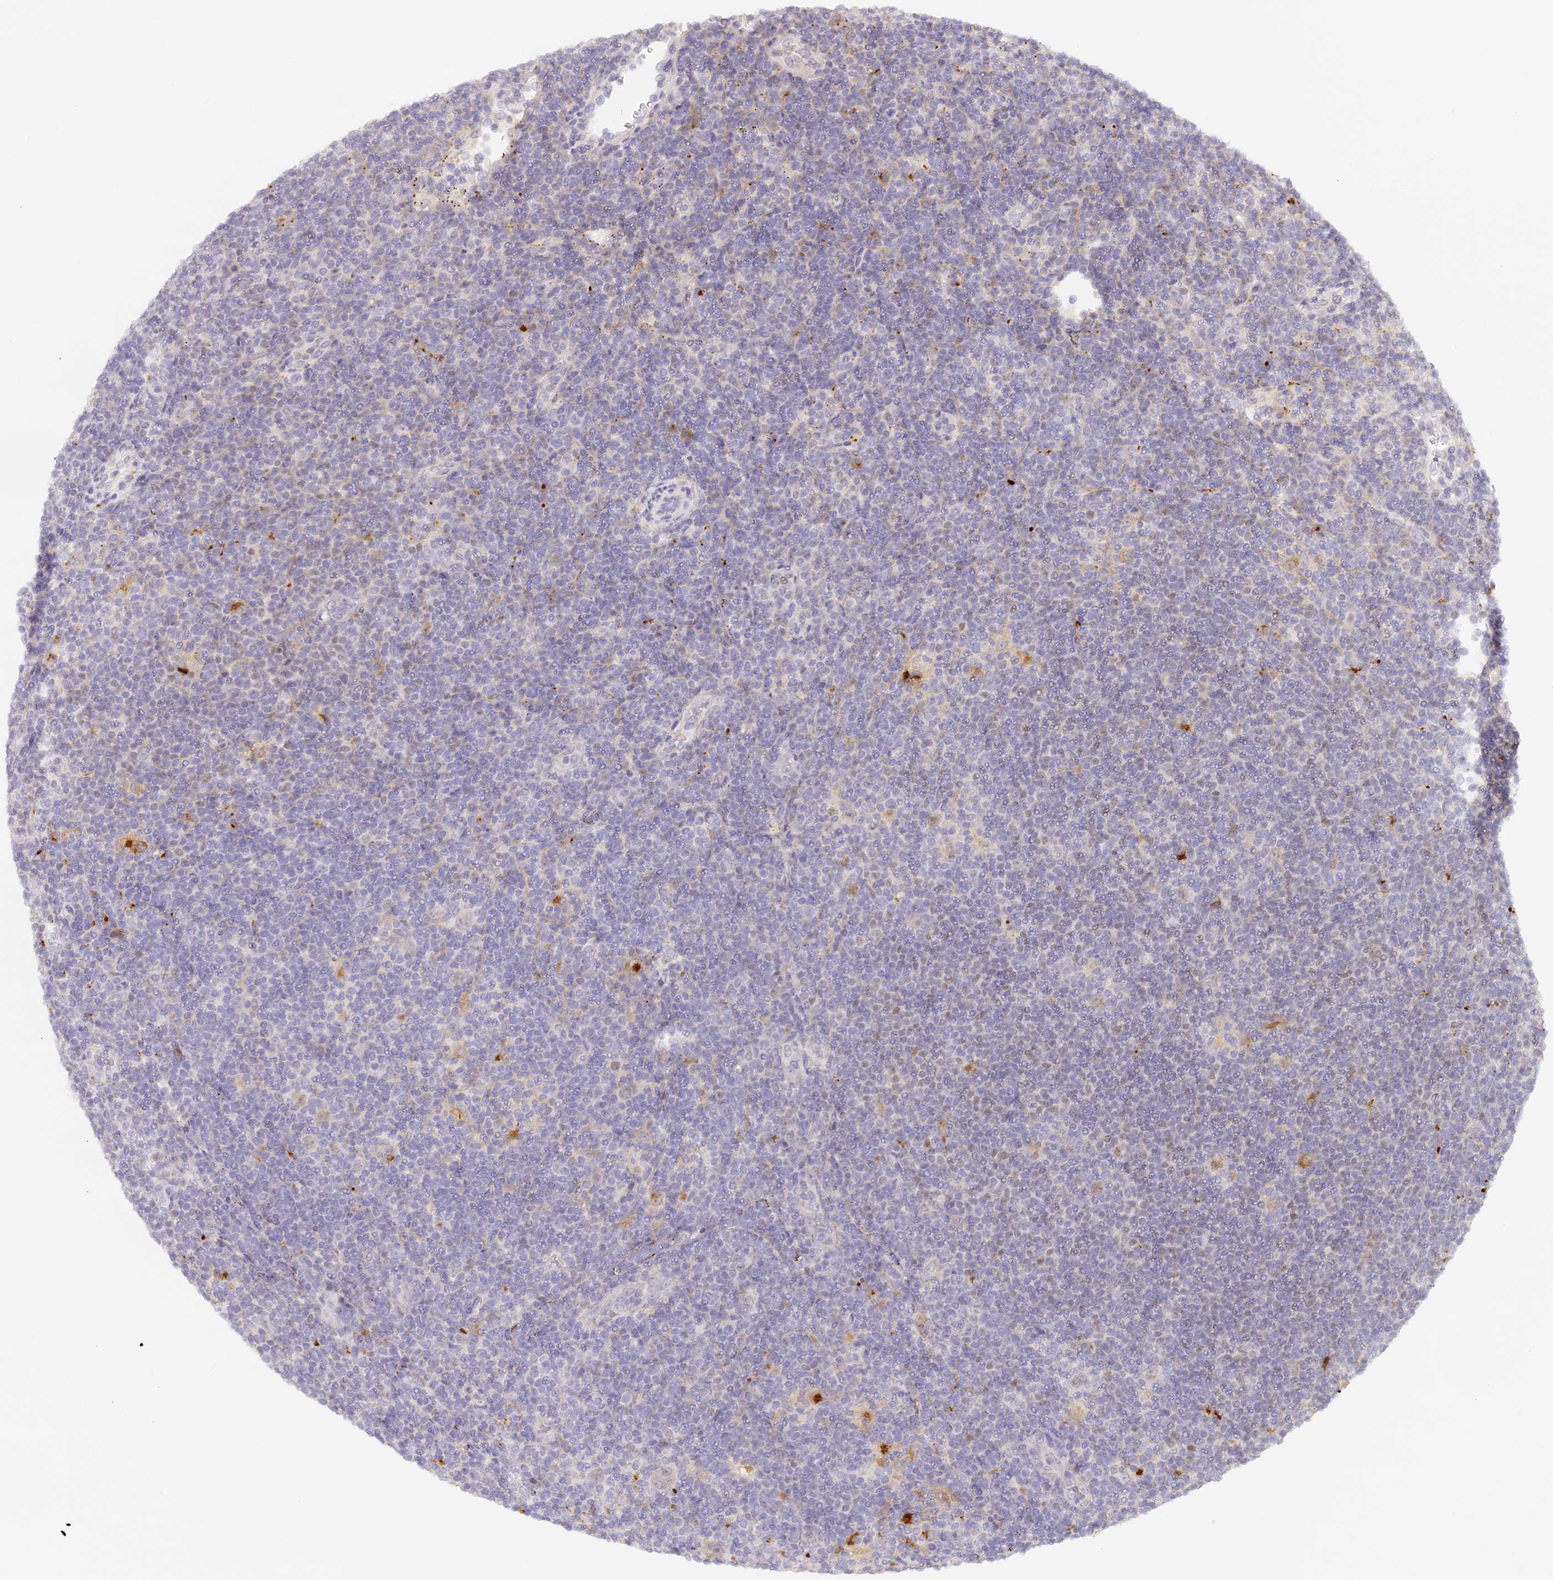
{"staining": {"intensity": "moderate", "quantity": "25%-75%", "location": "cytoplasmic/membranous"}, "tissue": "lymphoma", "cell_type": "Tumor cells", "image_type": "cancer", "snomed": [{"axis": "morphology", "description": "Hodgkin's disease, NOS"}, {"axis": "topography", "description": "Lymph node"}], "caption": "Lymphoma stained with immunohistochemistry (IHC) demonstrates moderate cytoplasmic/membranous expression in approximately 25%-75% of tumor cells.", "gene": "ELL3", "patient": {"sex": "female", "age": 57}}